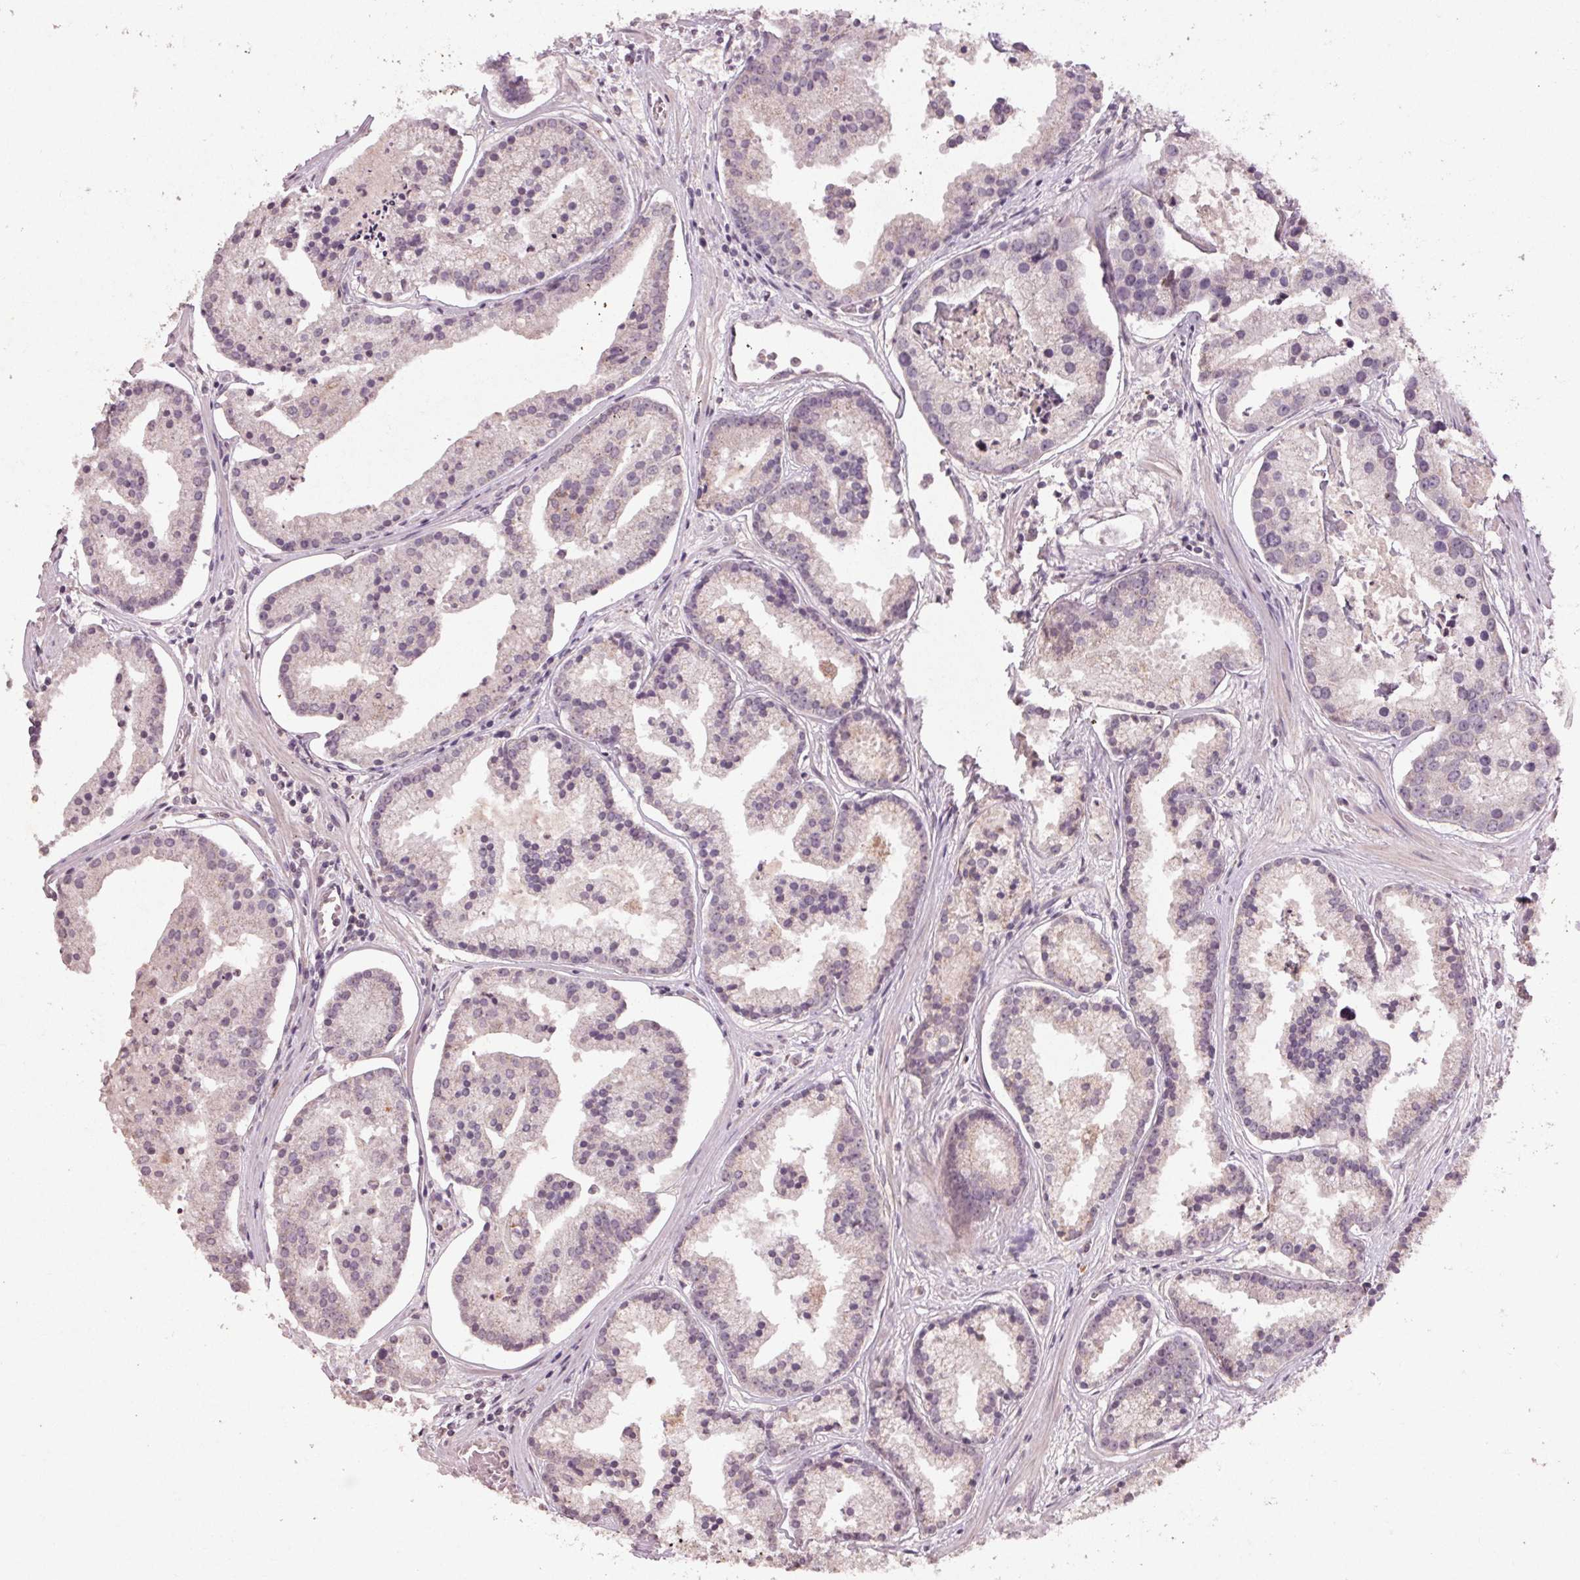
{"staining": {"intensity": "negative", "quantity": "none", "location": "none"}, "tissue": "prostate cancer", "cell_type": "Tumor cells", "image_type": "cancer", "snomed": [{"axis": "morphology", "description": "Adenocarcinoma, NOS"}, {"axis": "topography", "description": "Prostate and seminal vesicle, NOS"}, {"axis": "topography", "description": "Prostate"}], "caption": "Human adenocarcinoma (prostate) stained for a protein using IHC reveals no expression in tumor cells.", "gene": "KLRC3", "patient": {"sex": "male", "age": 44}}